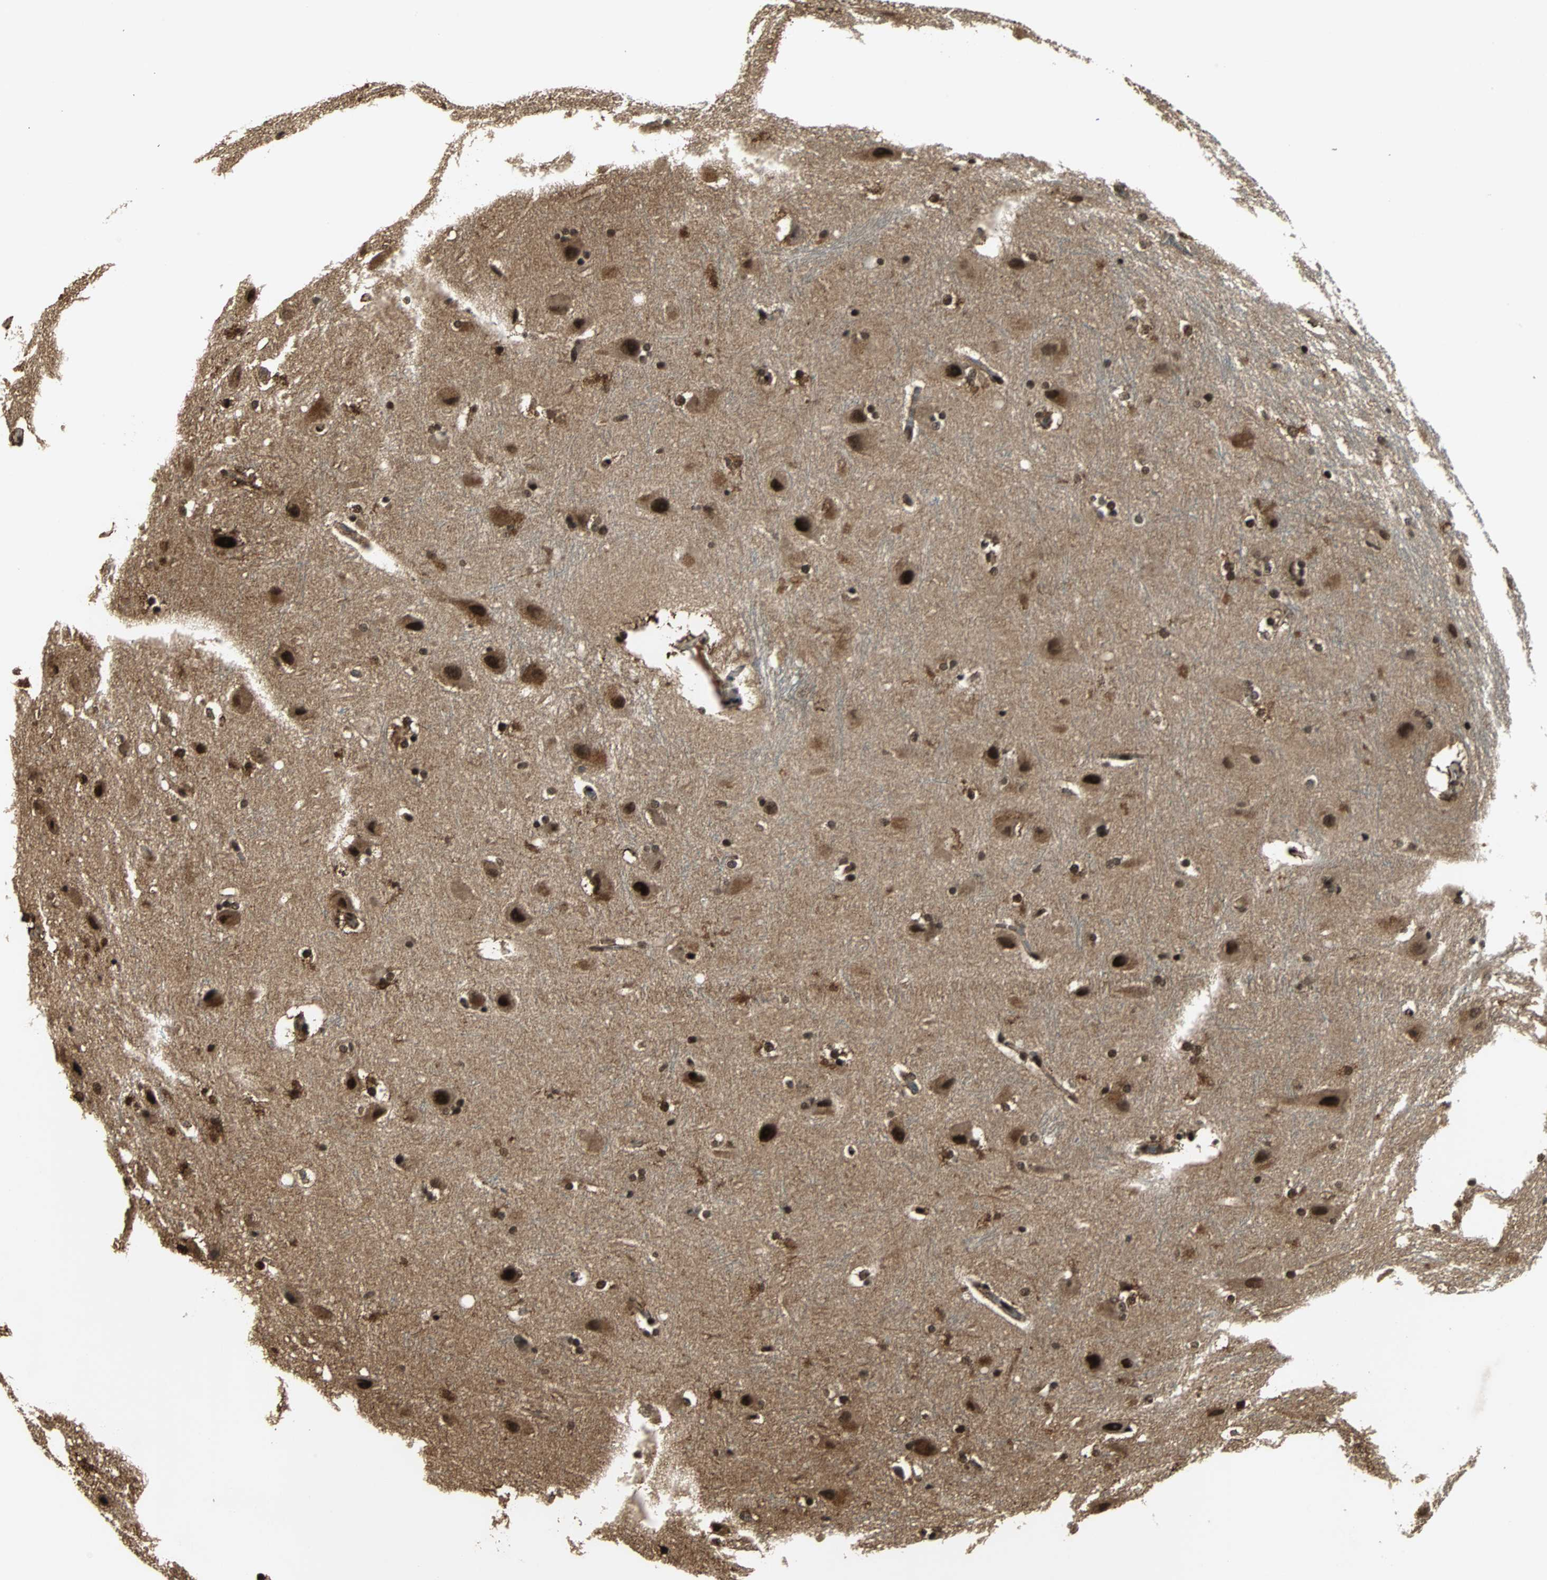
{"staining": {"intensity": "strong", "quantity": ">75%", "location": "cytoplasmic/membranous,nuclear"}, "tissue": "hippocampus", "cell_type": "Glial cells", "image_type": "normal", "snomed": [{"axis": "morphology", "description": "Normal tissue, NOS"}, {"axis": "topography", "description": "Hippocampus"}], "caption": "Immunohistochemical staining of unremarkable hippocampus demonstrates high levels of strong cytoplasmic/membranous,nuclear staining in about >75% of glial cells.", "gene": "TAF5", "patient": {"sex": "female", "age": 19}}